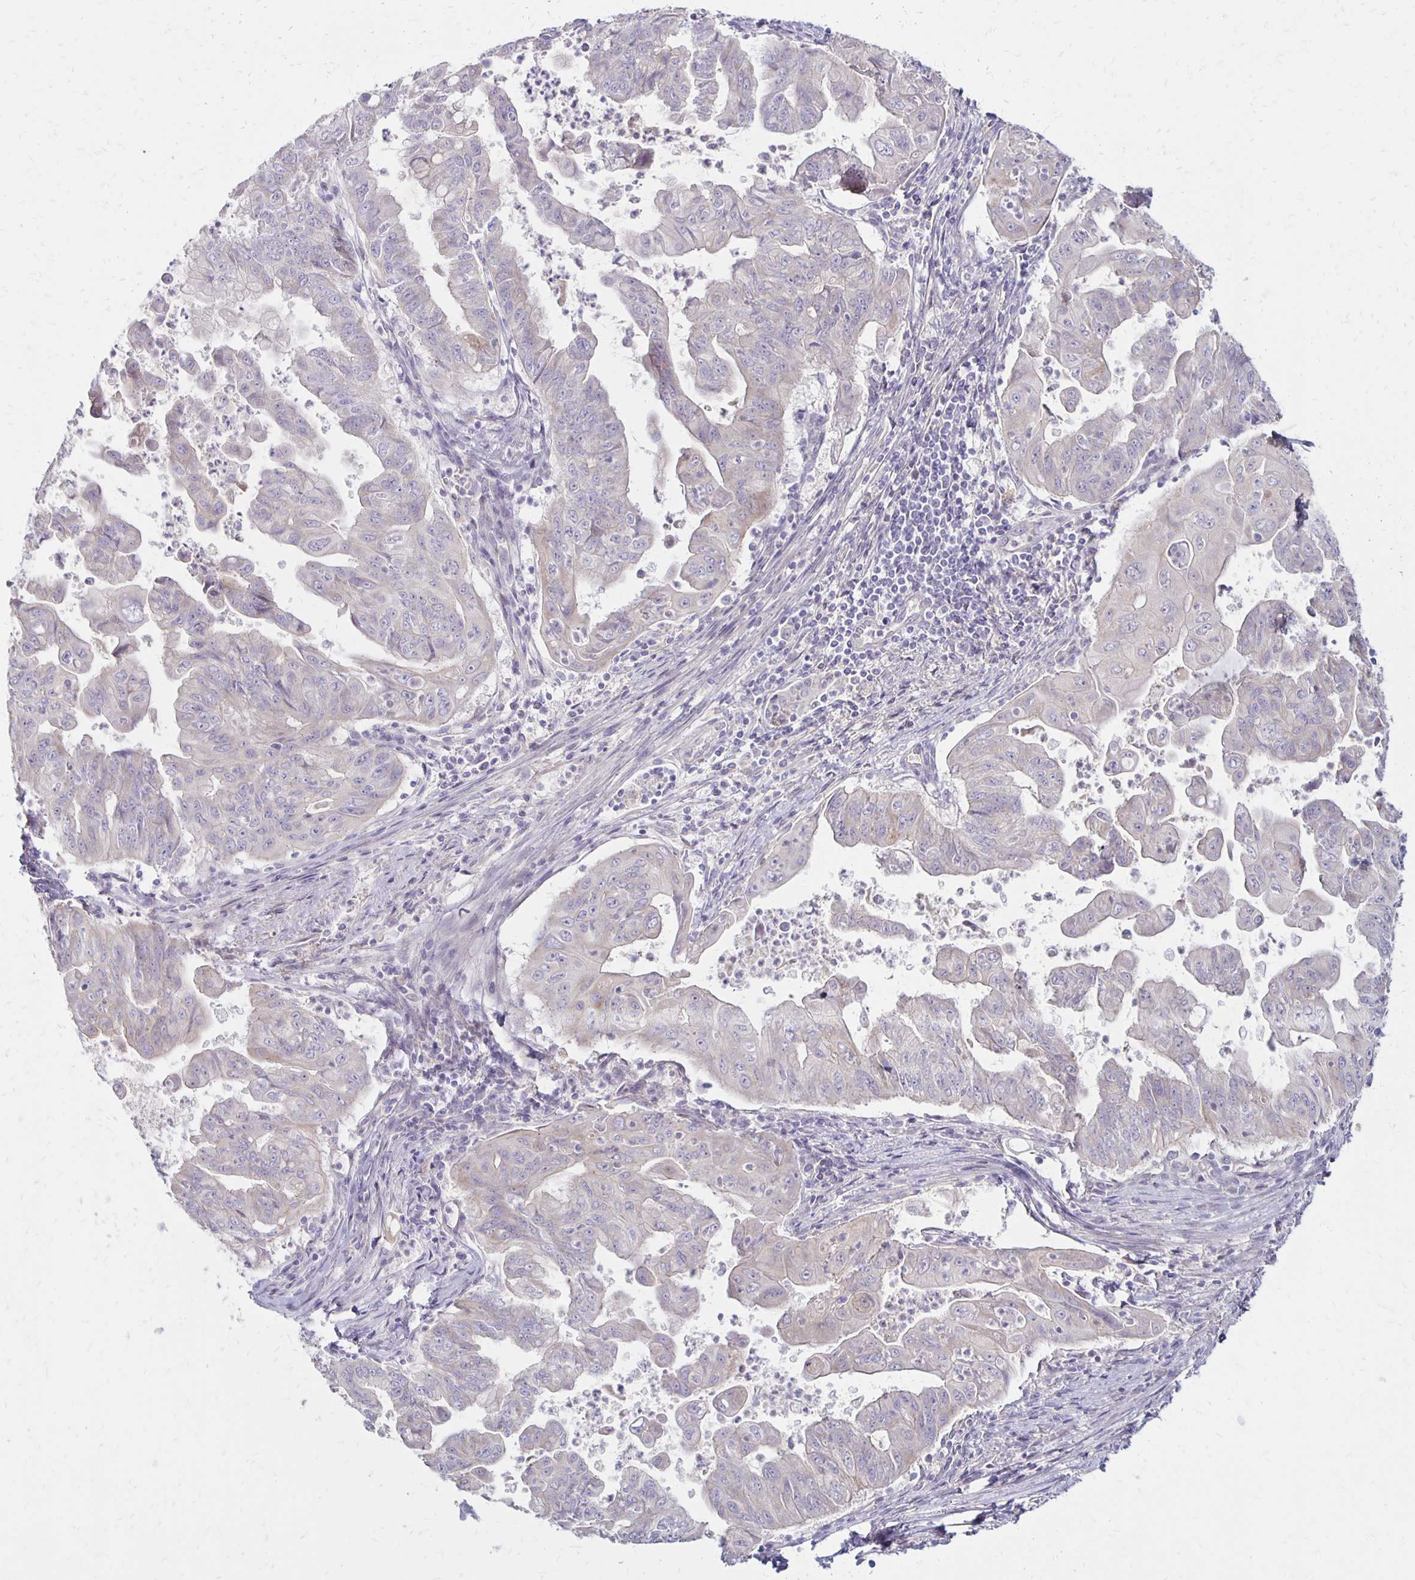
{"staining": {"intensity": "negative", "quantity": "none", "location": "none"}, "tissue": "stomach cancer", "cell_type": "Tumor cells", "image_type": "cancer", "snomed": [{"axis": "morphology", "description": "Adenocarcinoma, NOS"}, {"axis": "topography", "description": "Stomach, upper"}], "caption": "A histopathology image of stomach cancer stained for a protein displays no brown staining in tumor cells.", "gene": "KATNBL1", "patient": {"sex": "male", "age": 80}}